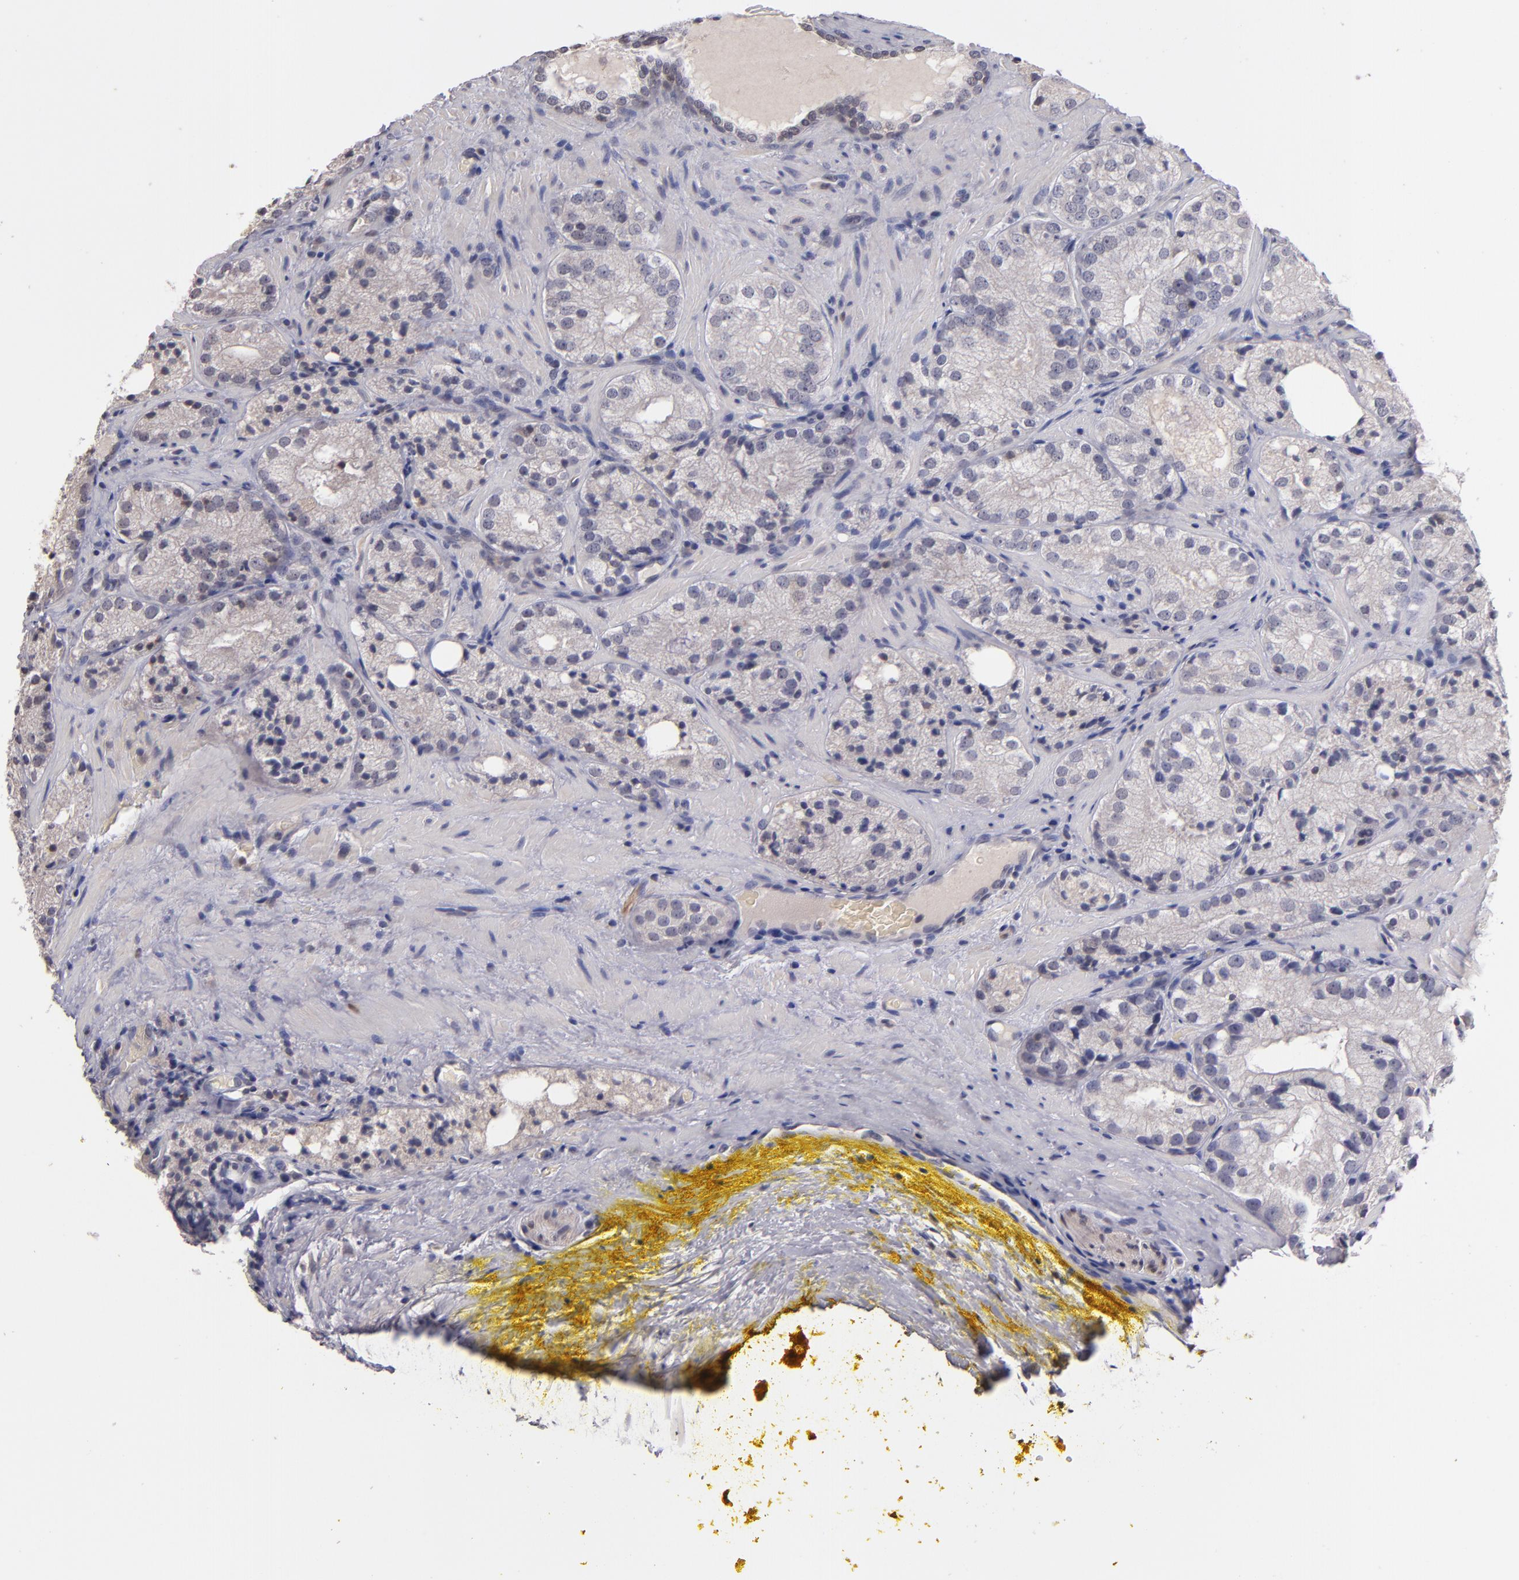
{"staining": {"intensity": "negative", "quantity": "none", "location": "none"}, "tissue": "prostate cancer", "cell_type": "Tumor cells", "image_type": "cancer", "snomed": [{"axis": "morphology", "description": "Adenocarcinoma, Low grade"}, {"axis": "topography", "description": "Prostate"}], "caption": "Image shows no protein expression in tumor cells of prostate adenocarcinoma (low-grade) tissue.", "gene": "S100A1", "patient": {"sex": "male", "age": 60}}